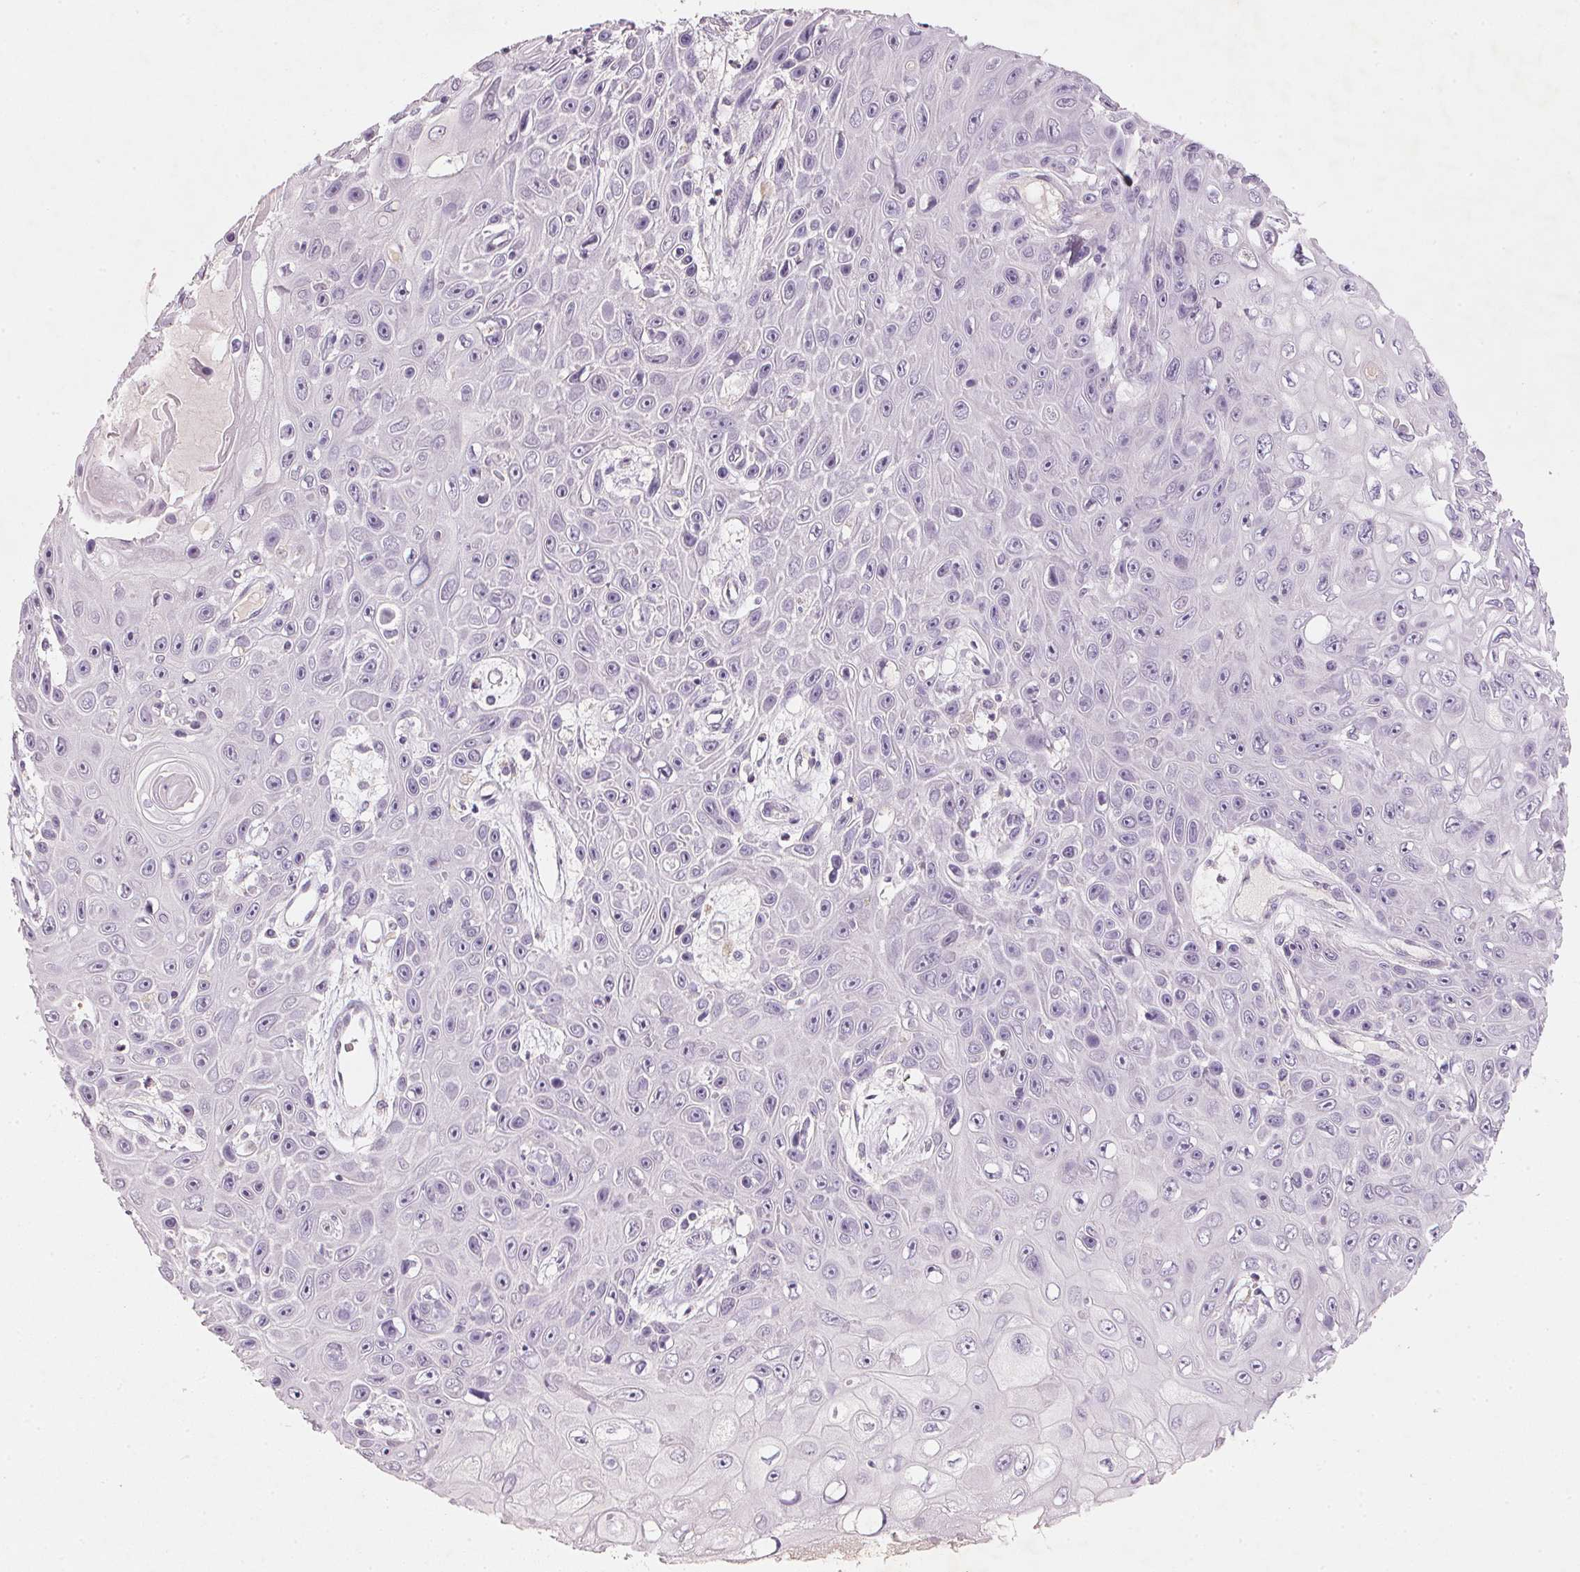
{"staining": {"intensity": "negative", "quantity": "none", "location": "none"}, "tissue": "skin cancer", "cell_type": "Tumor cells", "image_type": "cancer", "snomed": [{"axis": "morphology", "description": "Squamous cell carcinoma, NOS"}, {"axis": "topography", "description": "Skin"}], "caption": "The image exhibits no significant staining in tumor cells of skin cancer.", "gene": "CXCL5", "patient": {"sex": "male", "age": 82}}